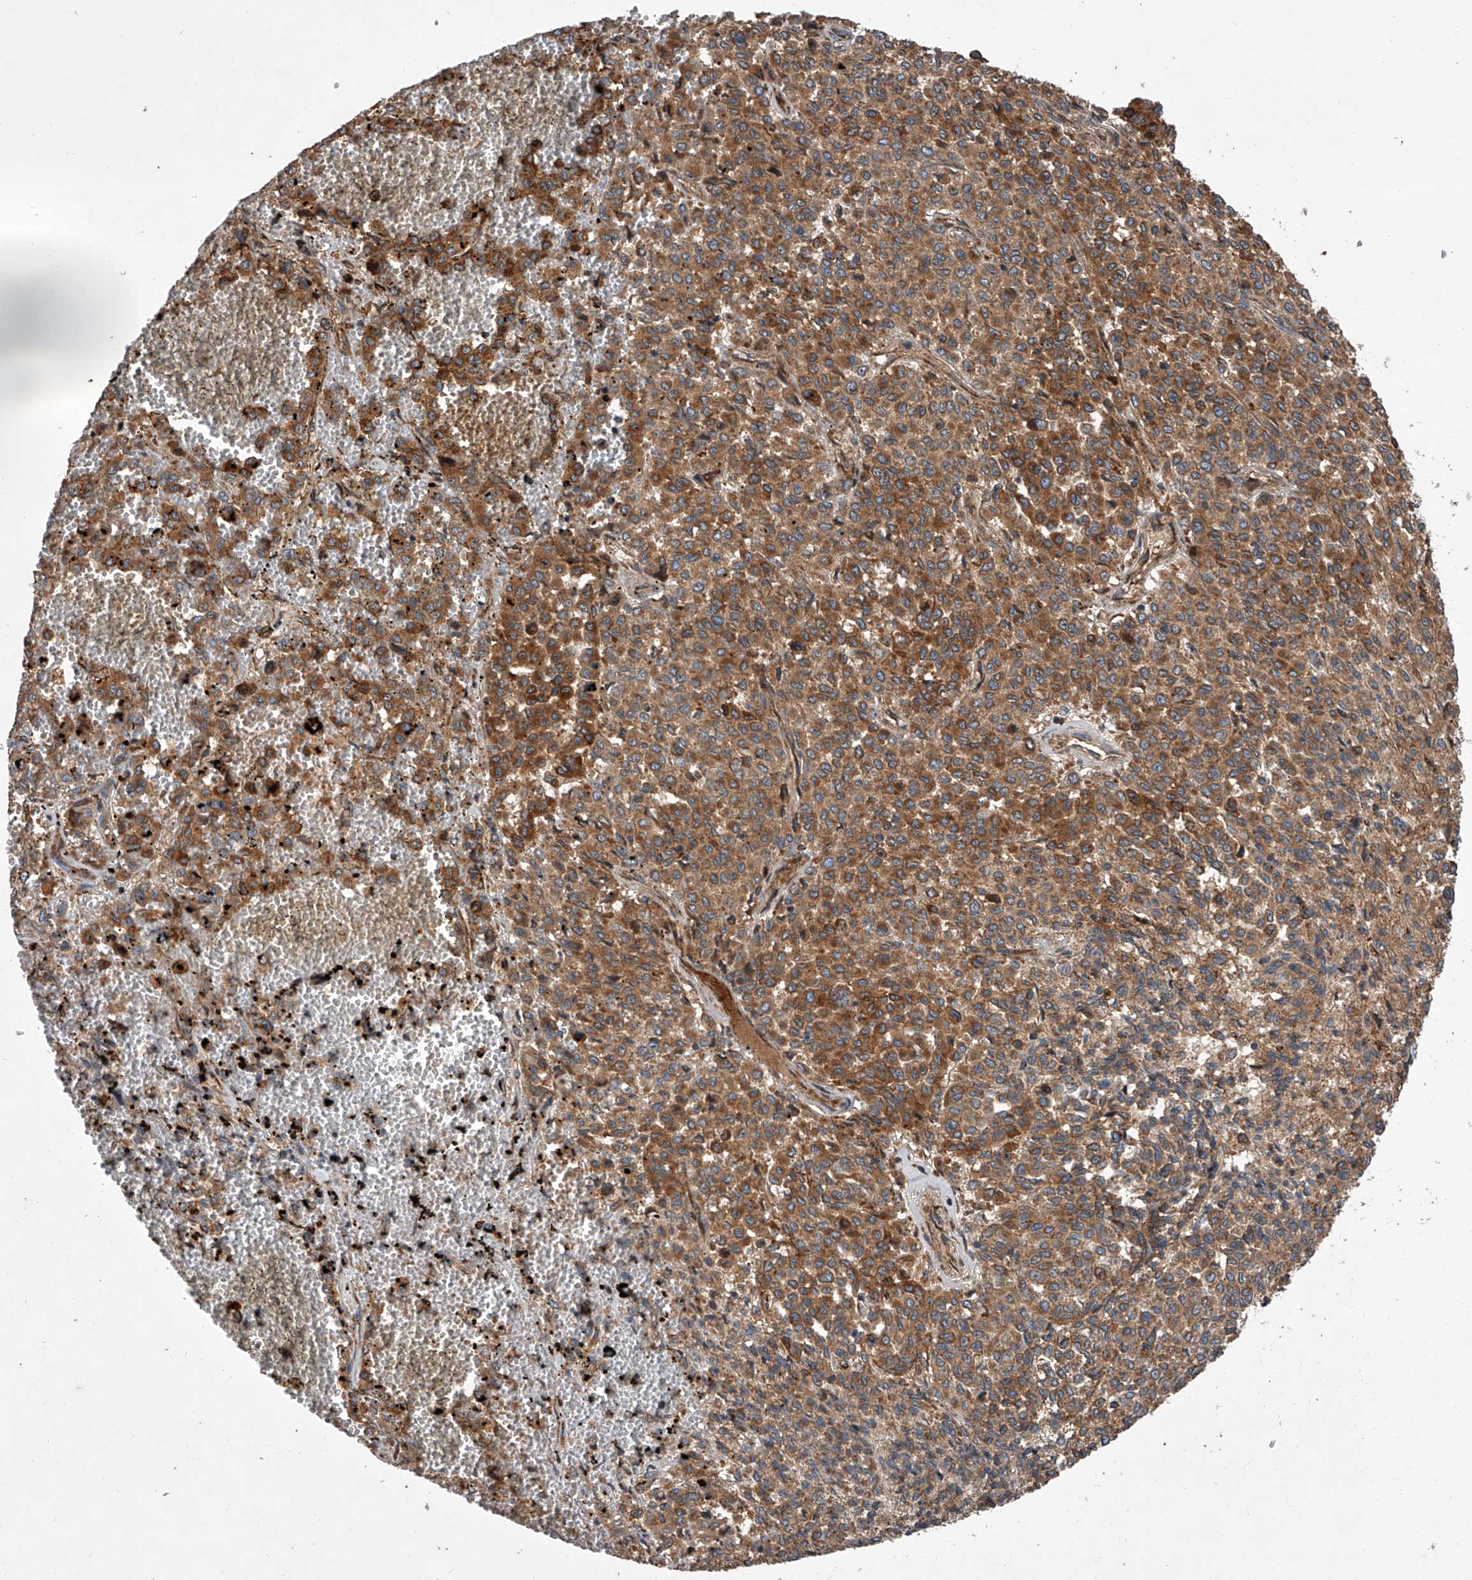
{"staining": {"intensity": "moderate", "quantity": ">75%", "location": "cytoplasmic/membranous"}, "tissue": "melanoma", "cell_type": "Tumor cells", "image_type": "cancer", "snomed": [{"axis": "morphology", "description": "Malignant melanoma, Metastatic site"}, {"axis": "topography", "description": "Pancreas"}], "caption": "Tumor cells display medium levels of moderate cytoplasmic/membranous positivity in about >75% of cells in malignant melanoma (metastatic site).", "gene": "USP47", "patient": {"sex": "female", "age": 30}}